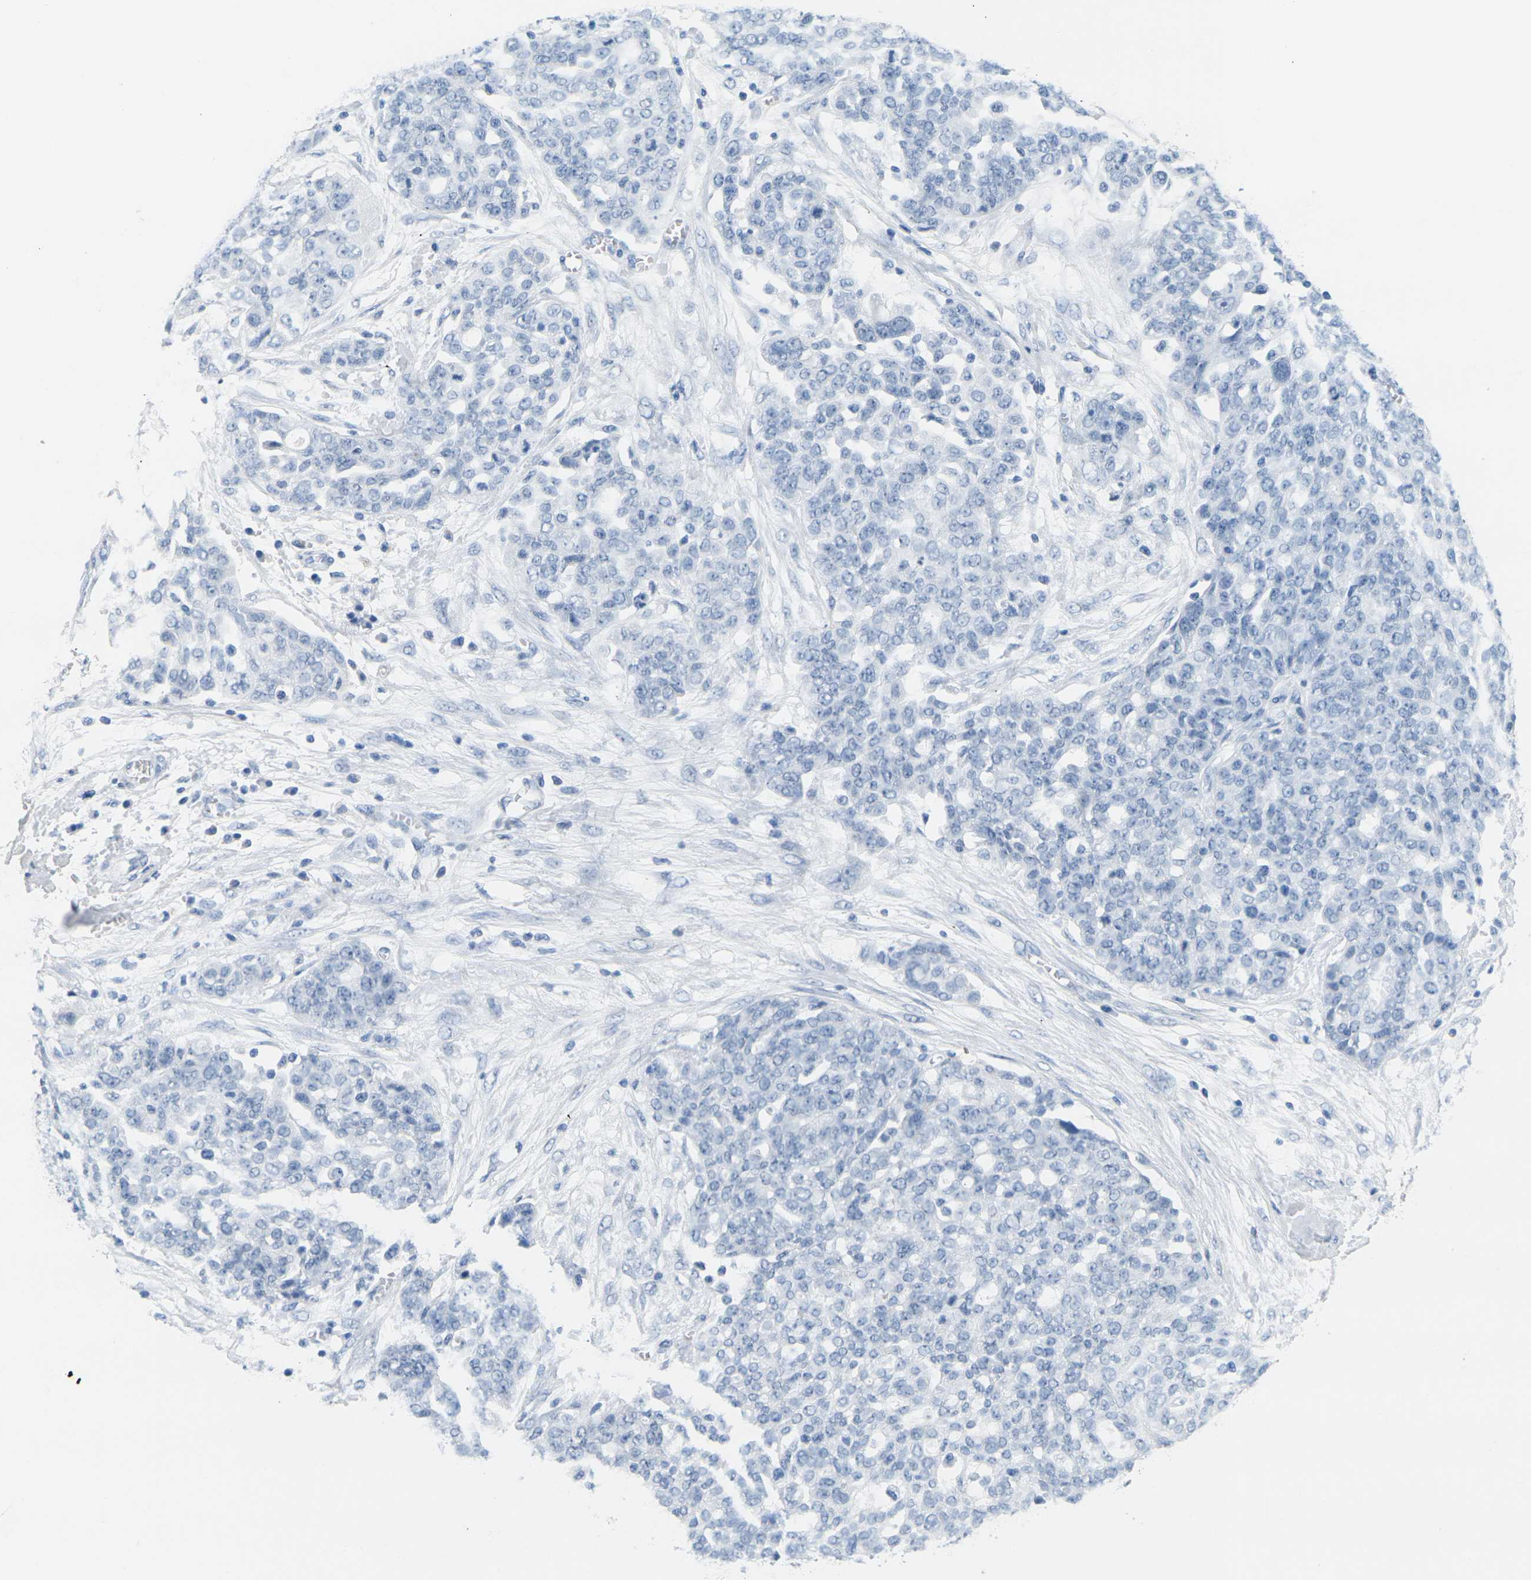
{"staining": {"intensity": "negative", "quantity": "none", "location": "none"}, "tissue": "ovarian cancer", "cell_type": "Tumor cells", "image_type": "cancer", "snomed": [{"axis": "morphology", "description": "Cystadenocarcinoma, serous, NOS"}, {"axis": "topography", "description": "Soft tissue"}, {"axis": "topography", "description": "Ovary"}], "caption": "Immunohistochemistry of ovarian serous cystadenocarcinoma exhibits no expression in tumor cells.", "gene": "CTAG1A", "patient": {"sex": "female", "age": 57}}